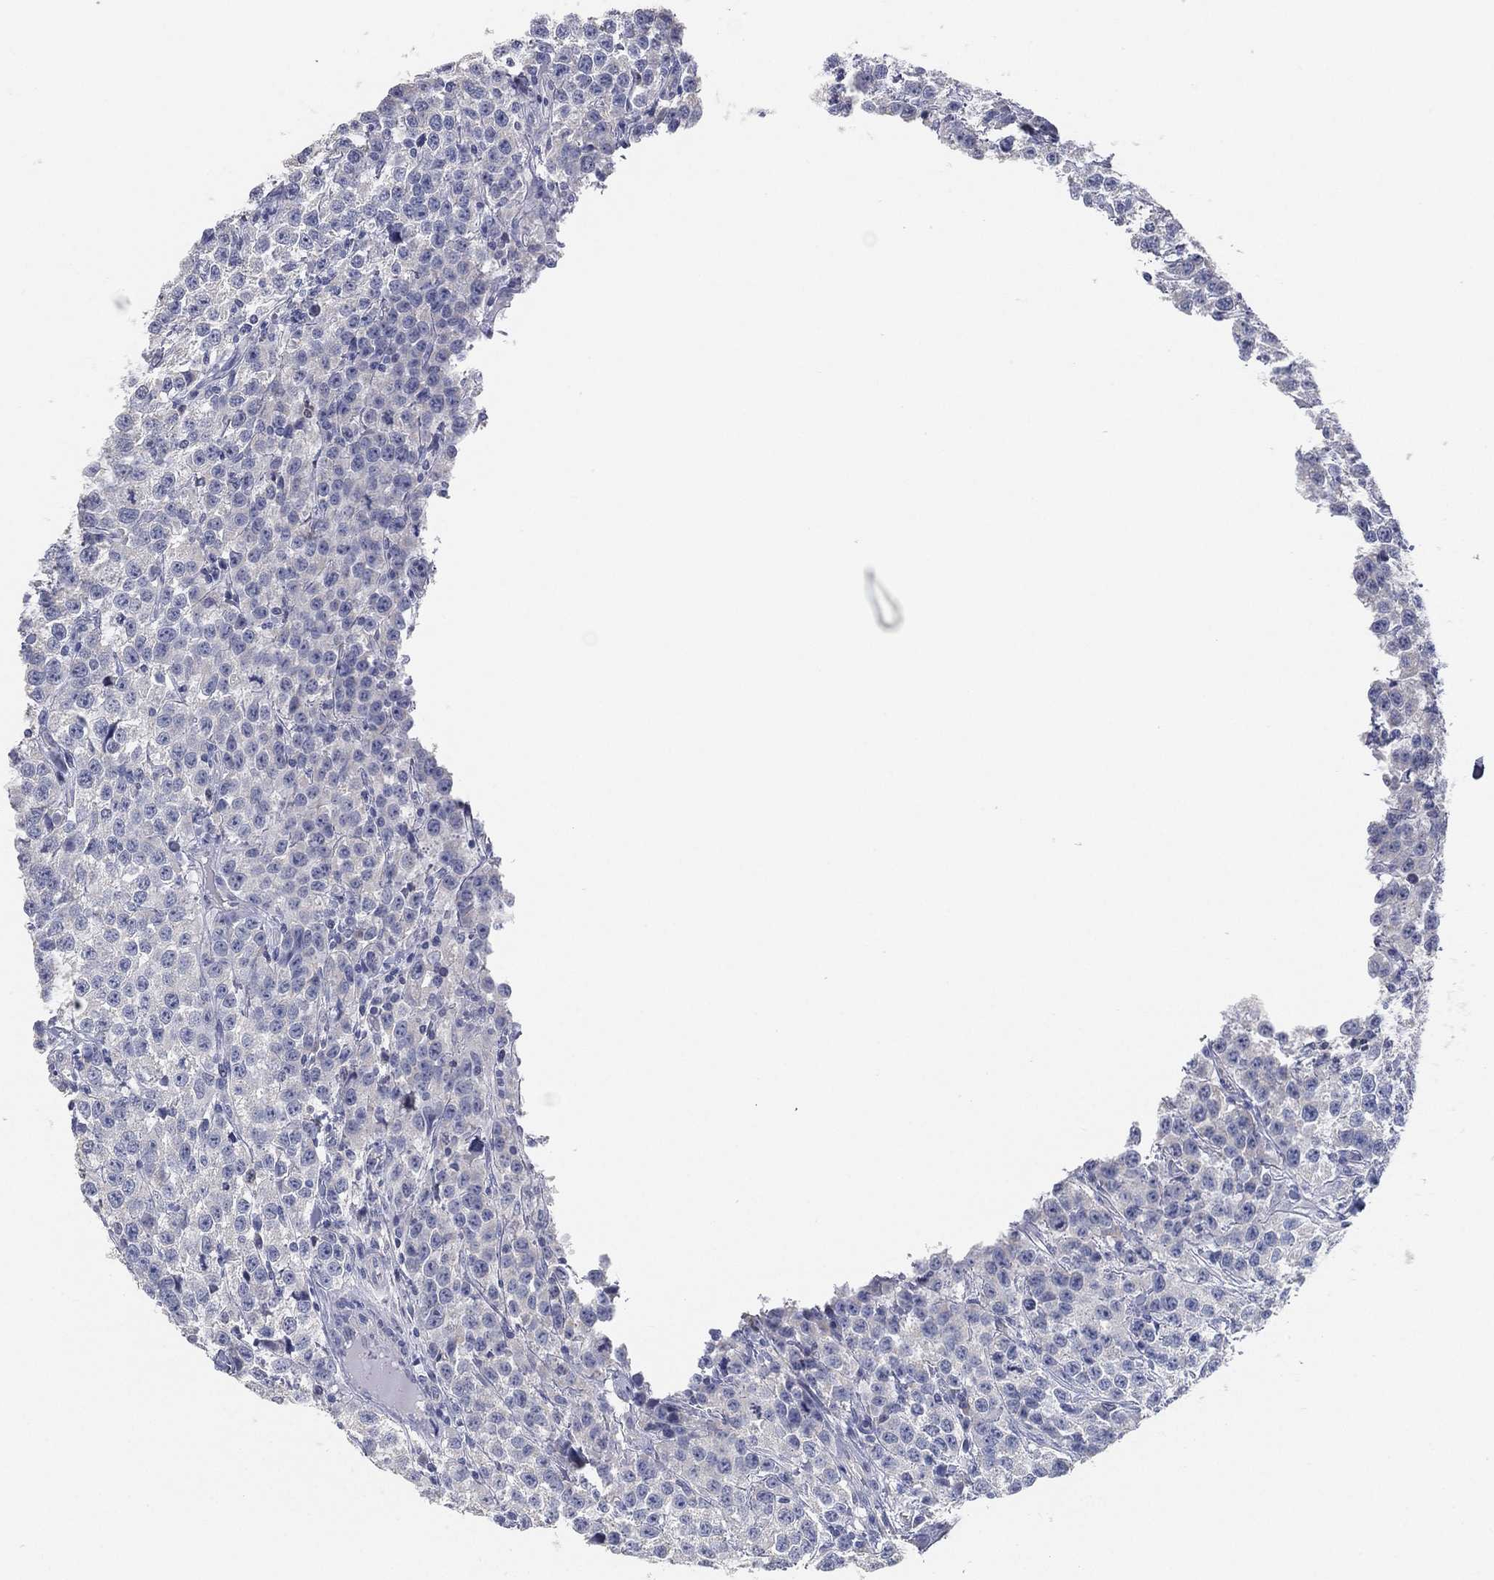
{"staining": {"intensity": "negative", "quantity": "none", "location": "none"}, "tissue": "testis cancer", "cell_type": "Tumor cells", "image_type": "cancer", "snomed": [{"axis": "morphology", "description": "Seminoma, NOS"}, {"axis": "topography", "description": "Testis"}], "caption": "Immunohistochemistry of human testis cancer (seminoma) exhibits no expression in tumor cells.", "gene": "FAM187B", "patient": {"sex": "male", "age": 59}}